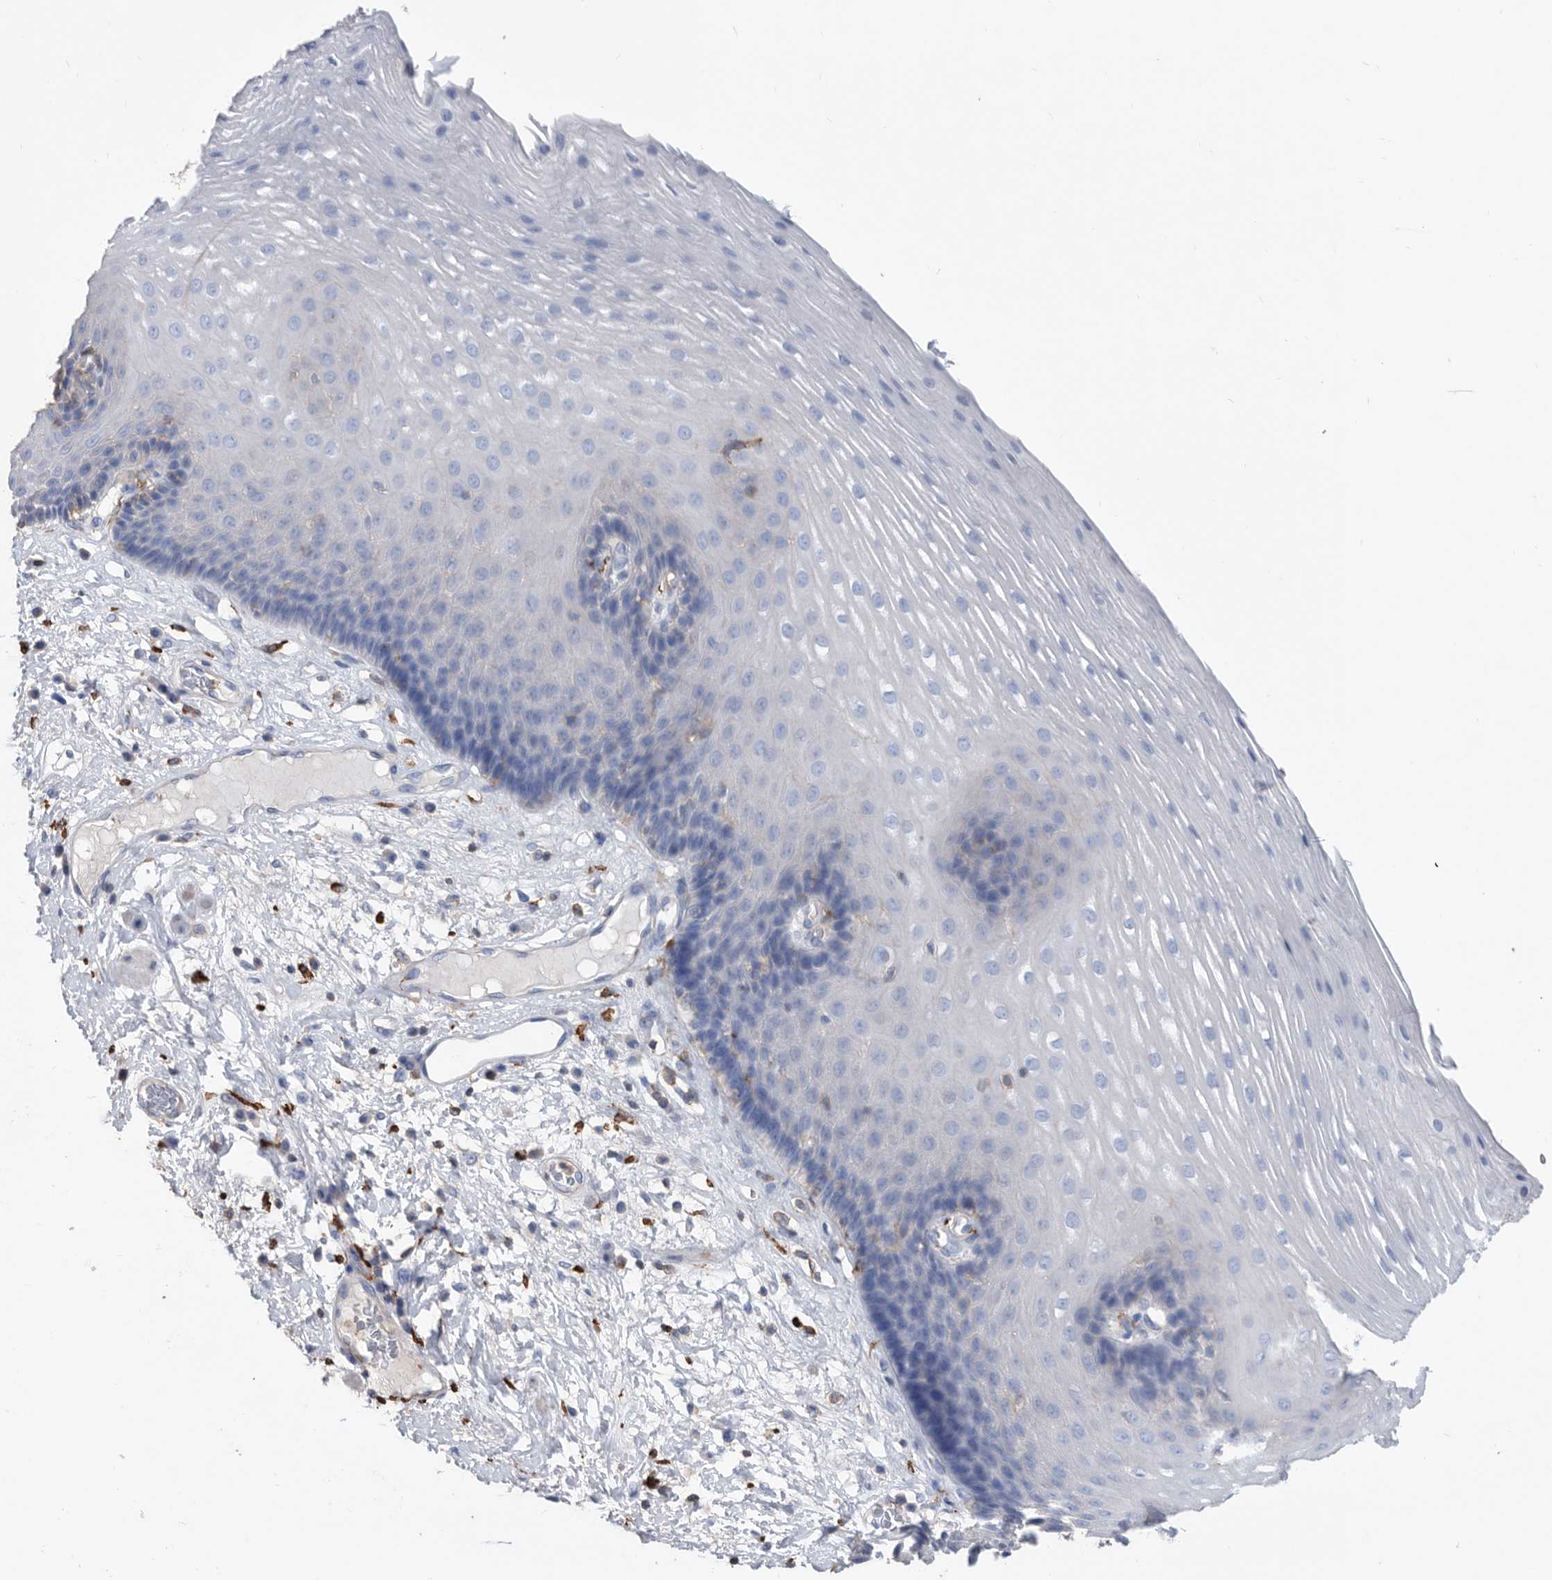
{"staining": {"intensity": "negative", "quantity": "none", "location": "none"}, "tissue": "esophagus", "cell_type": "Squamous epithelial cells", "image_type": "normal", "snomed": [{"axis": "morphology", "description": "Normal tissue, NOS"}, {"axis": "morphology", "description": "Adenocarcinoma, NOS"}, {"axis": "topography", "description": "Esophagus"}], "caption": "Immunohistochemistry photomicrograph of benign human esophagus stained for a protein (brown), which reveals no positivity in squamous epithelial cells.", "gene": "MS4A4A", "patient": {"sex": "male", "age": 62}}